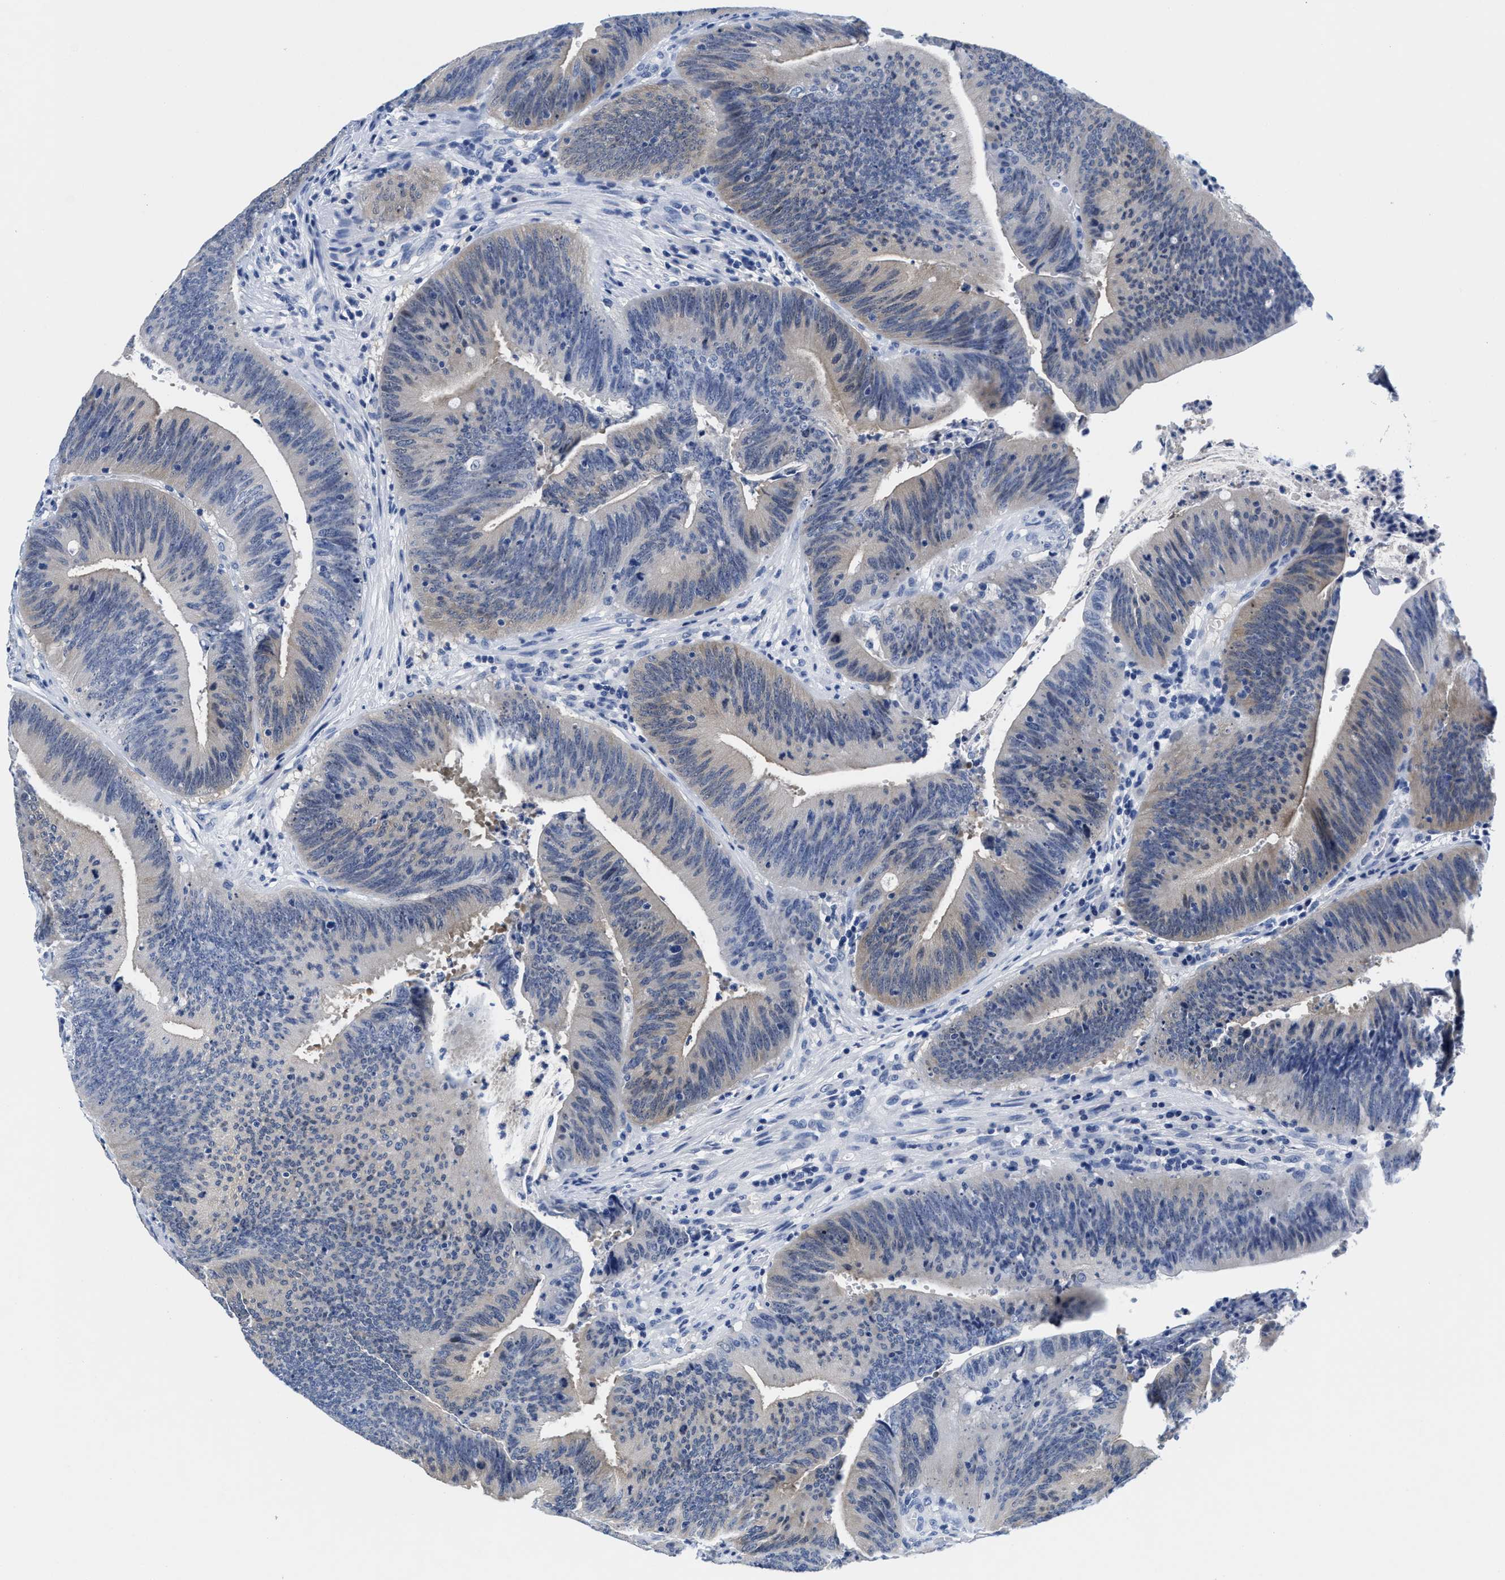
{"staining": {"intensity": "negative", "quantity": "none", "location": "none"}, "tissue": "colorectal cancer", "cell_type": "Tumor cells", "image_type": "cancer", "snomed": [{"axis": "morphology", "description": "Normal tissue, NOS"}, {"axis": "morphology", "description": "Adenocarcinoma, NOS"}, {"axis": "topography", "description": "Rectum"}], "caption": "Colorectal cancer (adenocarcinoma) stained for a protein using IHC demonstrates no positivity tumor cells.", "gene": "TTC3", "patient": {"sex": "female", "age": 66}}